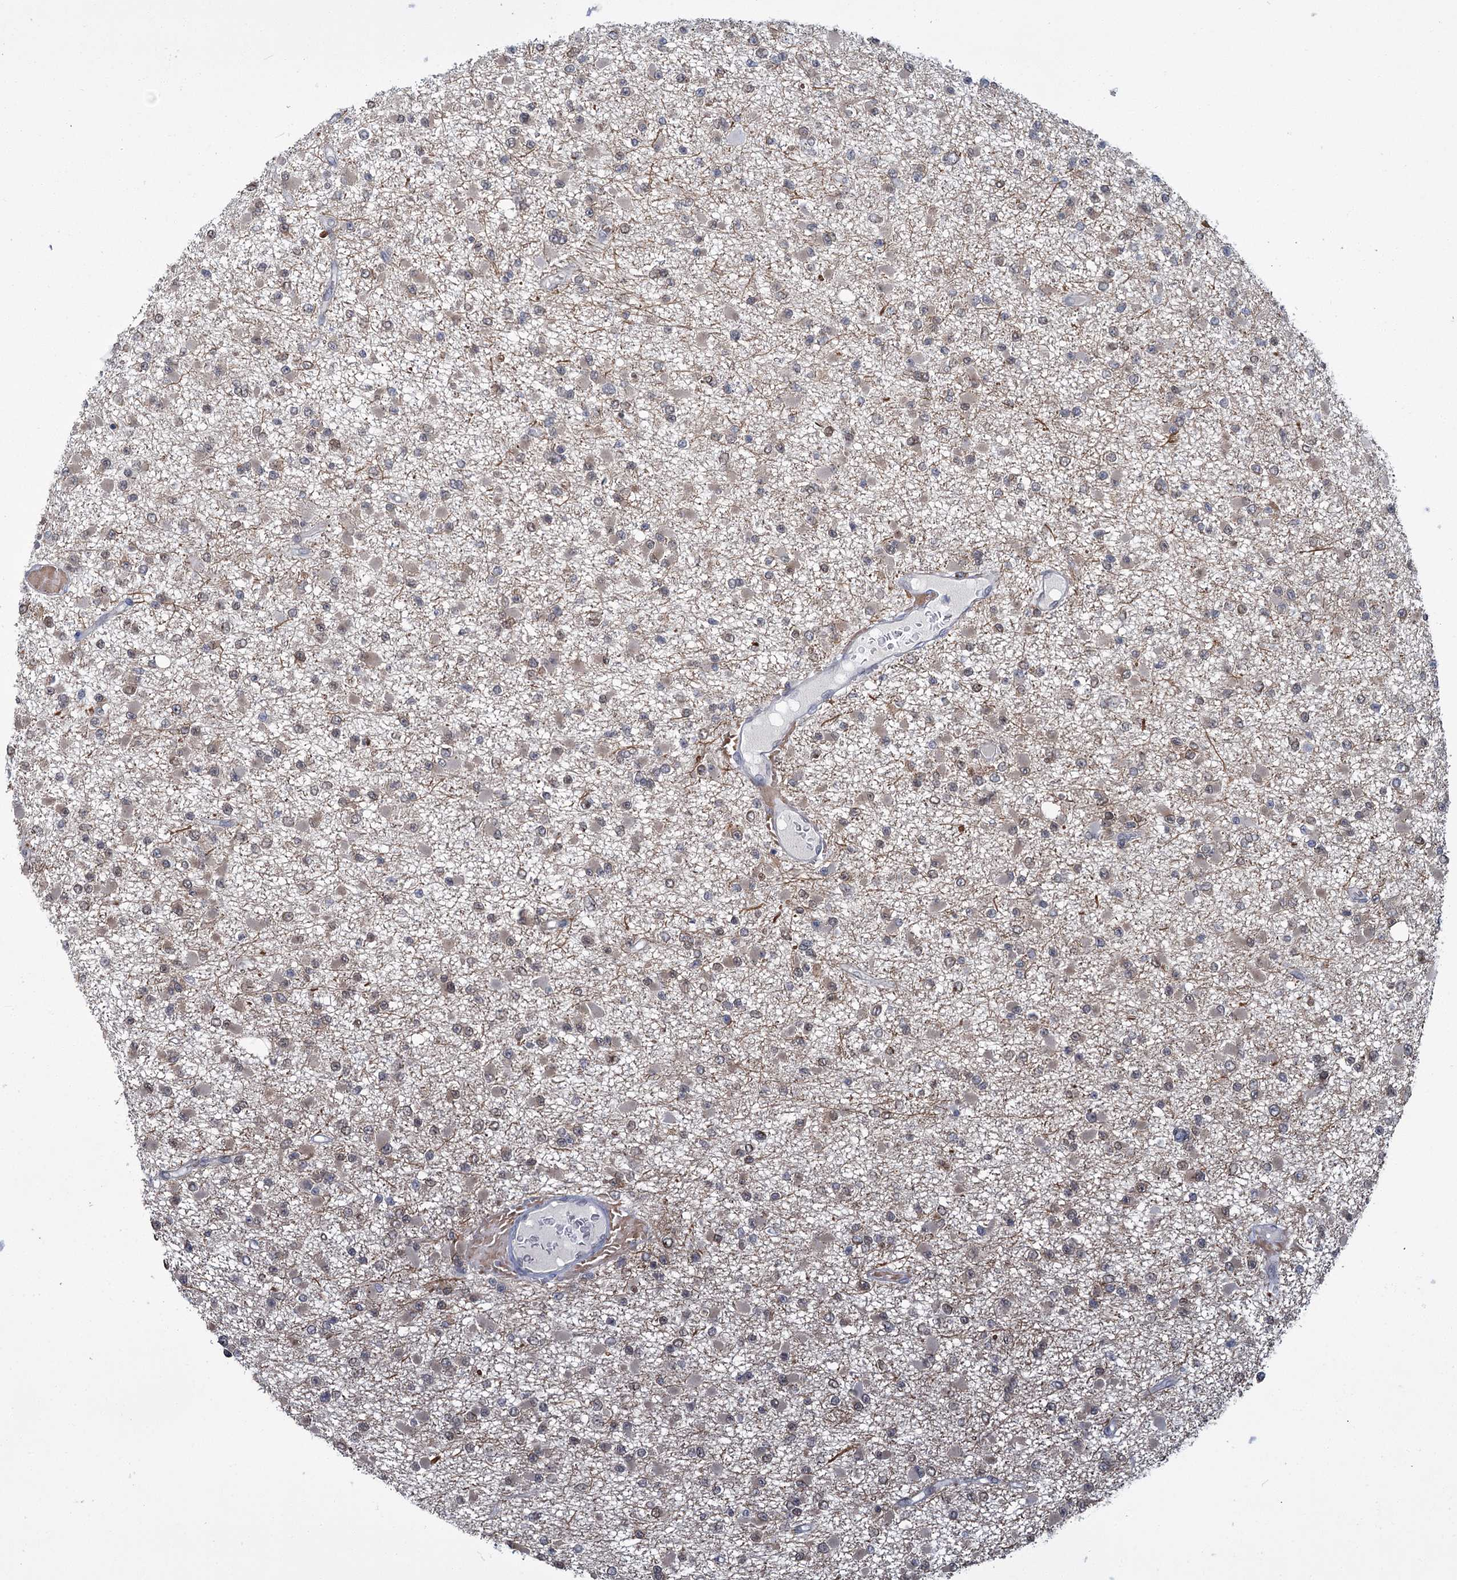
{"staining": {"intensity": "weak", "quantity": "25%-75%", "location": "cytoplasmic/membranous,nuclear"}, "tissue": "glioma", "cell_type": "Tumor cells", "image_type": "cancer", "snomed": [{"axis": "morphology", "description": "Glioma, malignant, Low grade"}, {"axis": "topography", "description": "Brain"}], "caption": "Malignant glioma (low-grade) was stained to show a protein in brown. There is low levels of weak cytoplasmic/membranous and nuclear staining in about 25%-75% of tumor cells. (Stains: DAB (3,3'-diaminobenzidine) in brown, nuclei in blue, Microscopy: brightfield microscopy at high magnification).", "gene": "CFAP46", "patient": {"sex": "female", "age": 22}}